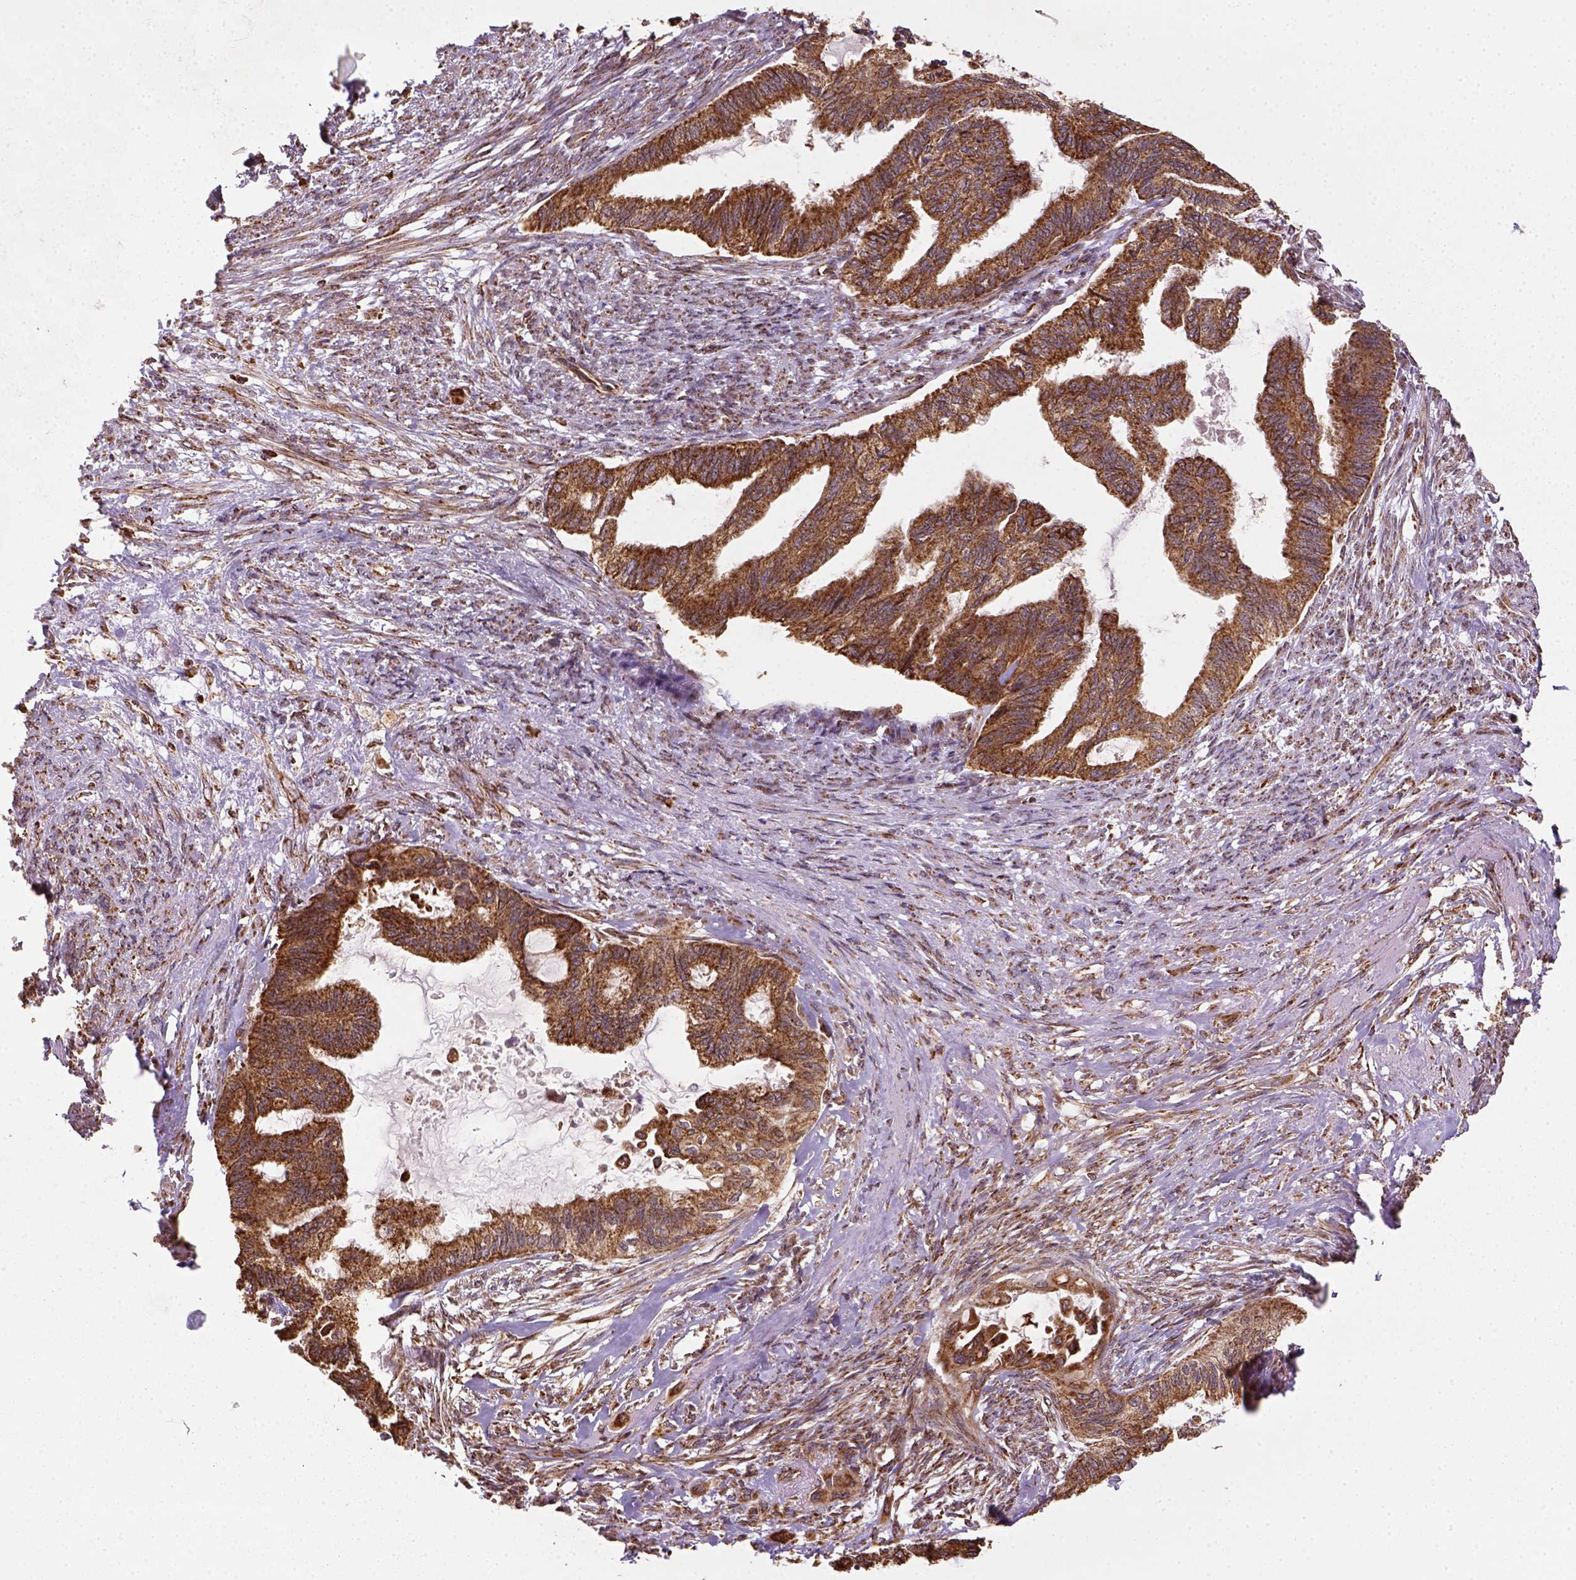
{"staining": {"intensity": "strong", "quantity": ">75%", "location": "cytoplasmic/membranous"}, "tissue": "endometrial cancer", "cell_type": "Tumor cells", "image_type": "cancer", "snomed": [{"axis": "morphology", "description": "Adenocarcinoma, NOS"}, {"axis": "topography", "description": "Endometrium"}], "caption": "A high-resolution histopathology image shows immunohistochemistry (IHC) staining of endometrial cancer (adenocarcinoma), which displays strong cytoplasmic/membranous staining in about >75% of tumor cells.", "gene": "MAPK8IP3", "patient": {"sex": "female", "age": 86}}